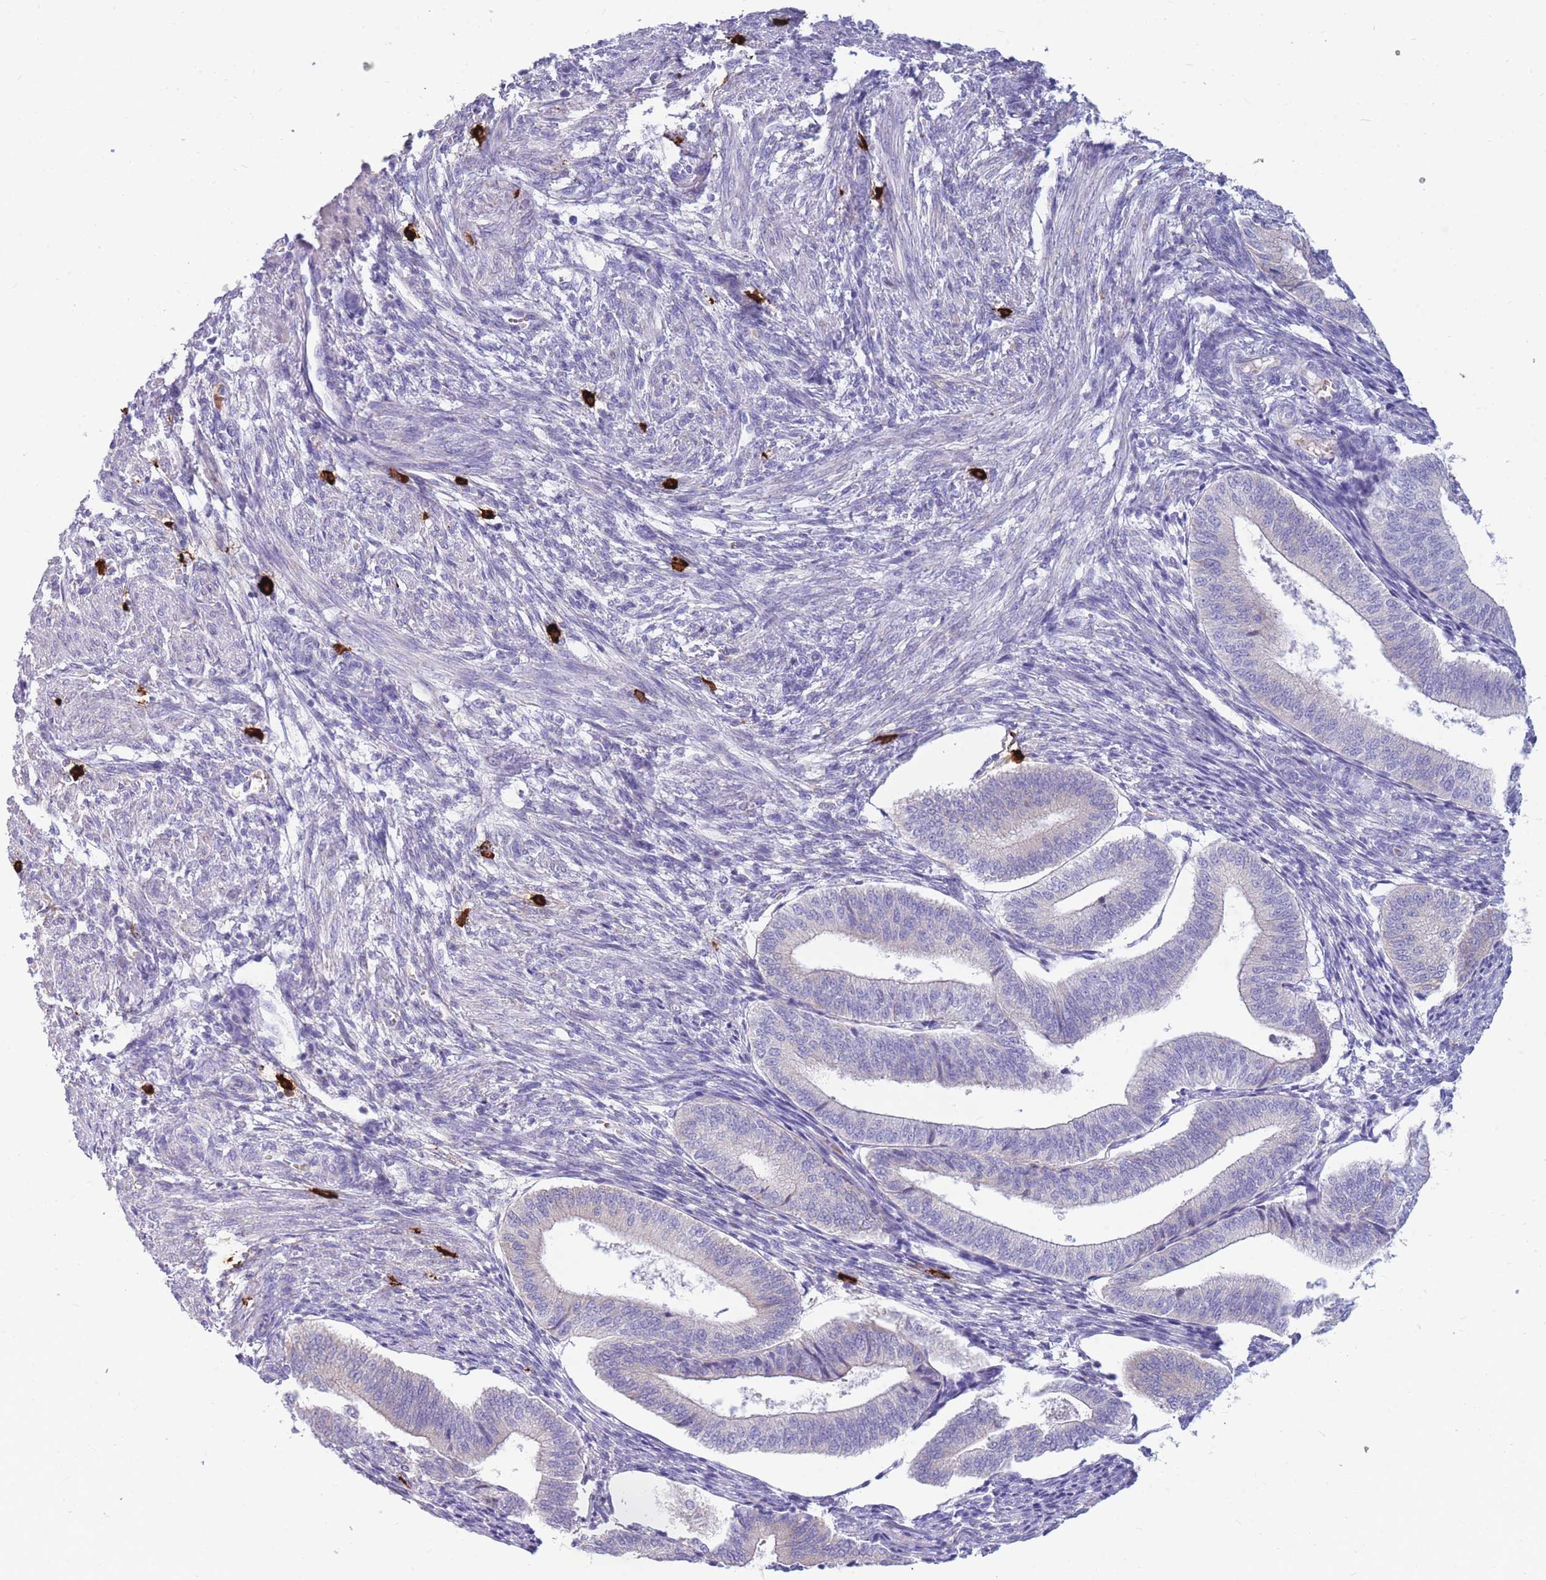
{"staining": {"intensity": "negative", "quantity": "none", "location": "none"}, "tissue": "endometrium", "cell_type": "Cells in endometrial stroma", "image_type": "normal", "snomed": [{"axis": "morphology", "description": "Normal tissue, NOS"}, {"axis": "topography", "description": "Endometrium"}], "caption": "Benign endometrium was stained to show a protein in brown. There is no significant positivity in cells in endometrial stroma.", "gene": "TPSAB1", "patient": {"sex": "female", "age": 34}}